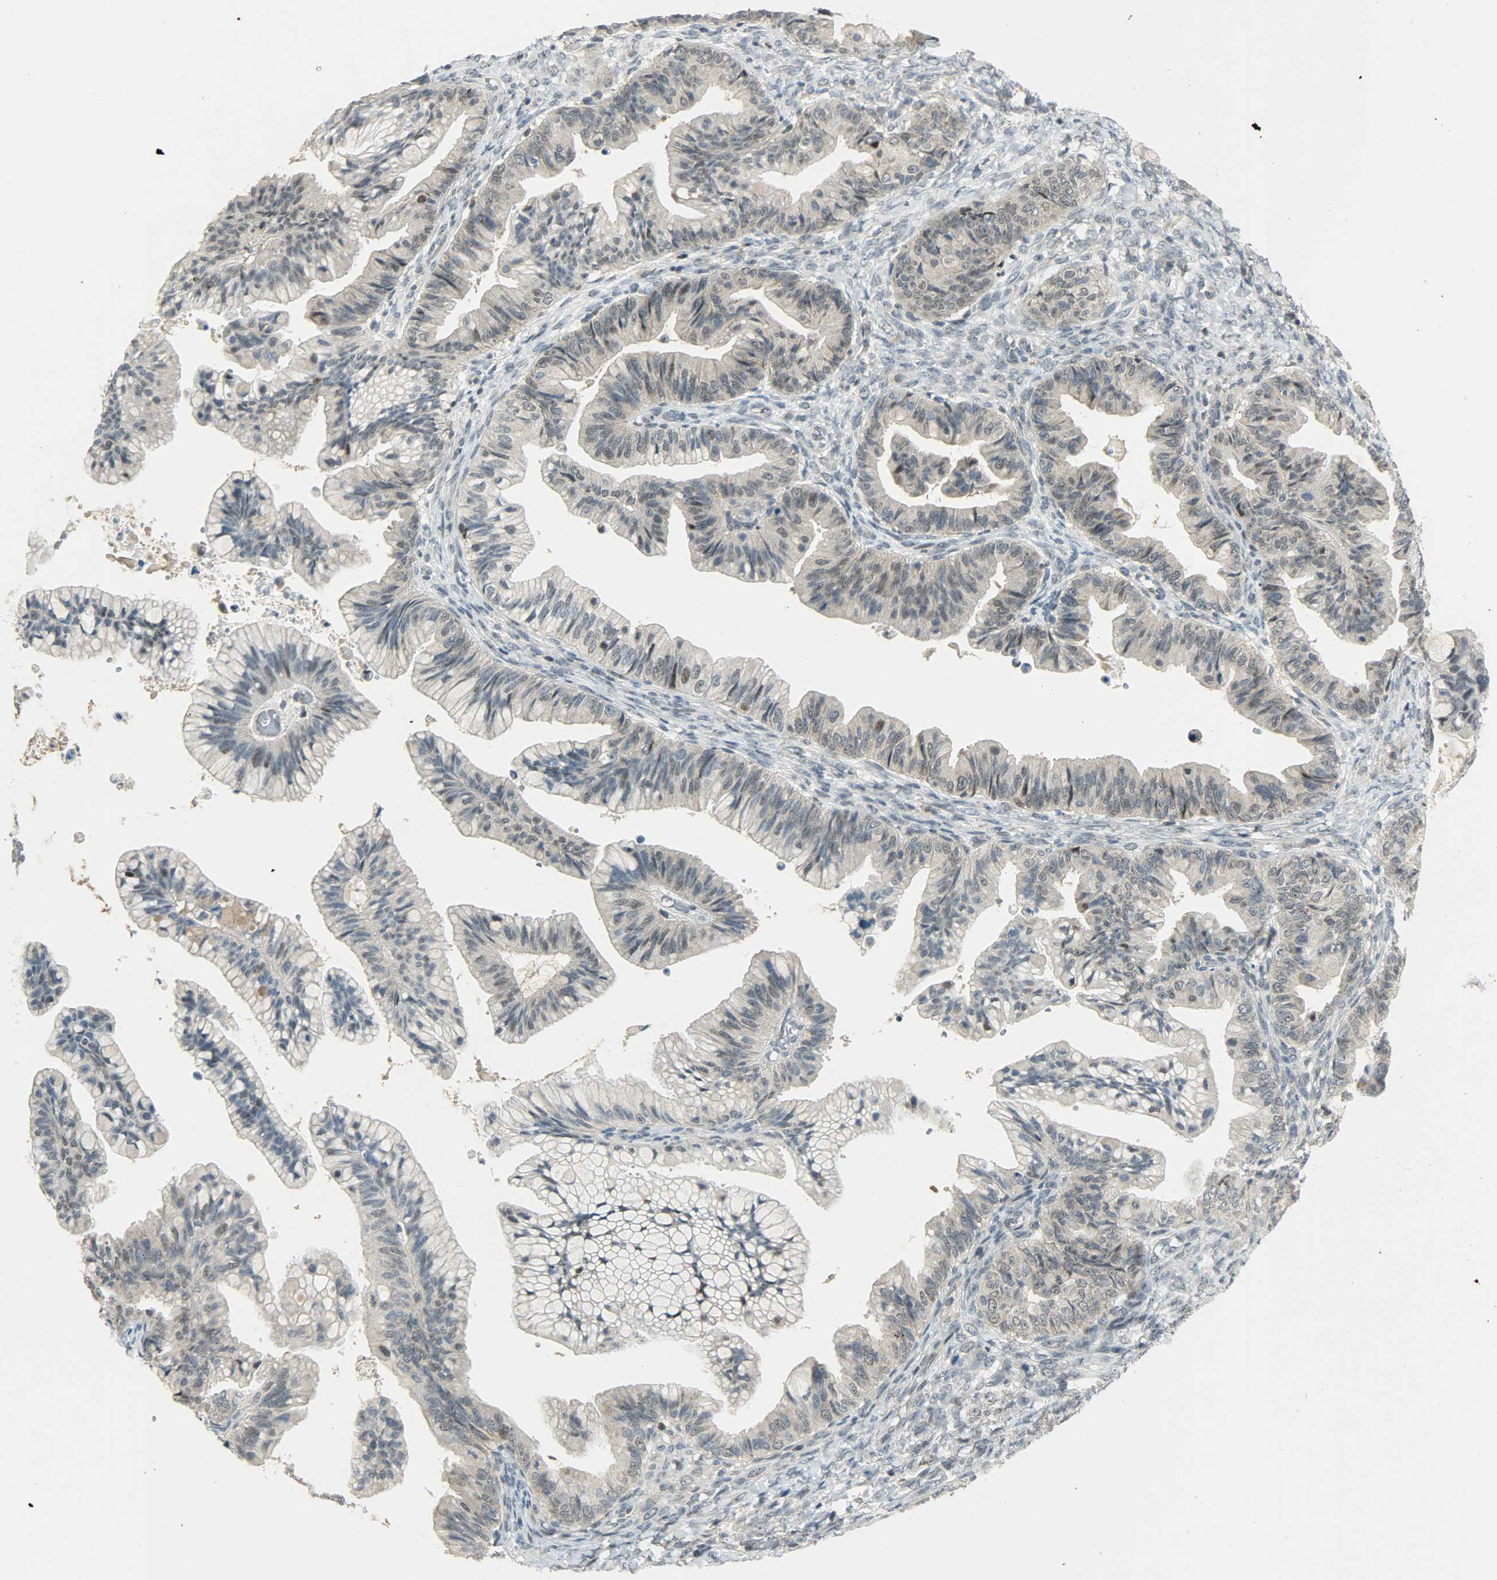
{"staining": {"intensity": "weak", "quantity": "<25%", "location": "cytoplasmic/membranous"}, "tissue": "ovarian cancer", "cell_type": "Tumor cells", "image_type": "cancer", "snomed": [{"axis": "morphology", "description": "Cystadenocarcinoma, mucinous, NOS"}, {"axis": "topography", "description": "Ovary"}], "caption": "Immunohistochemical staining of ovarian mucinous cystadenocarcinoma shows no significant positivity in tumor cells.", "gene": "IL15", "patient": {"sex": "female", "age": 36}}